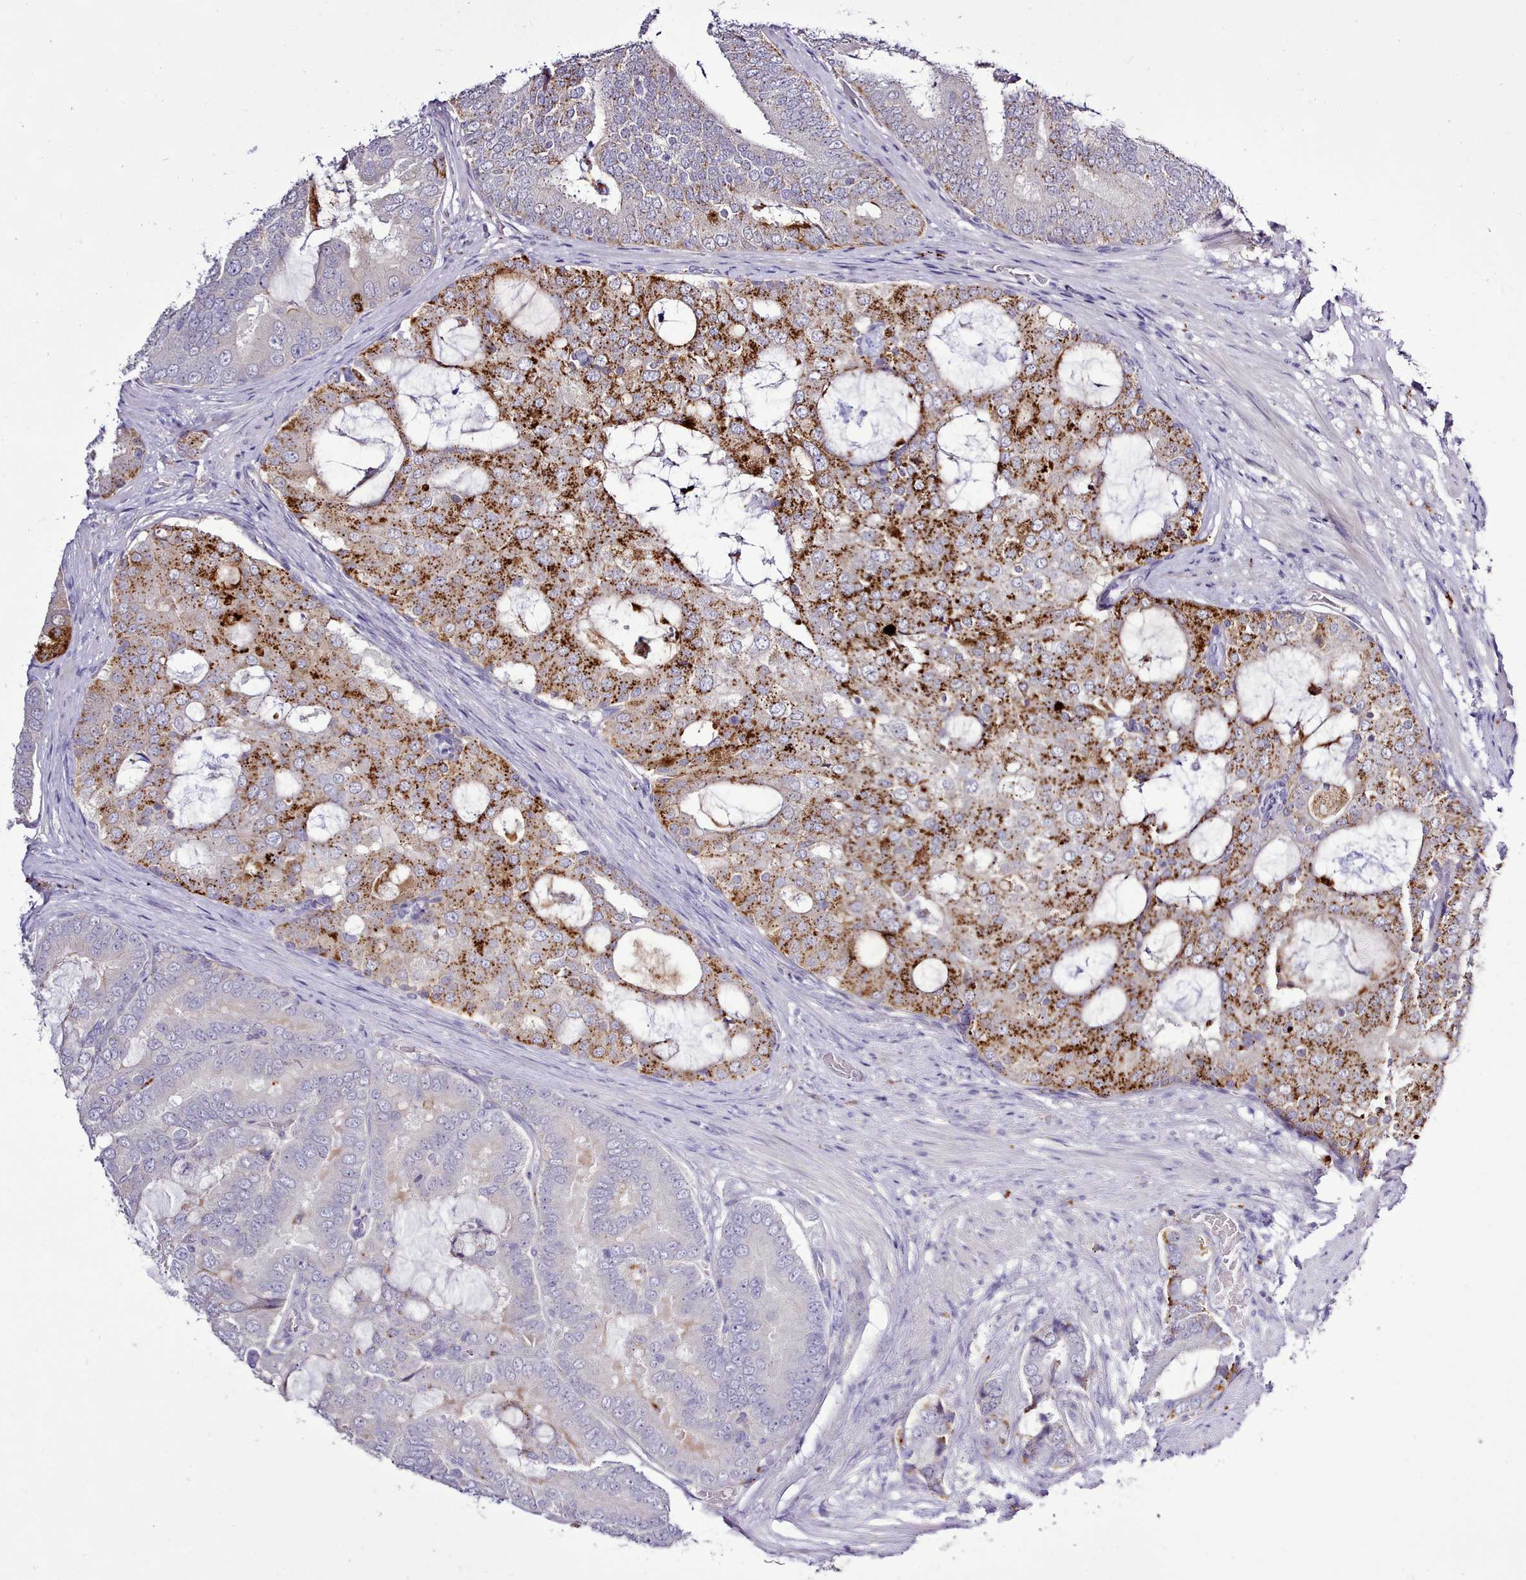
{"staining": {"intensity": "strong", "quantity": "<25%", "location": "cytoplasmic/membranous"}, "tissue": "prostate cancer", "cell_type": "Tumor cells", "image_type": "cancer", "snomed": [{"axis": "morphology", "description": "Adenocarcinoma, High grade"}, {"axis": "topography", "description": "Prostate"}], "caption": "High-magnification brightfield microscopy of high-grade adenocarcinoma (prostate) stained with DAB (3,3'-diaminobenzidine) (brown) and counterstained with hematoxylin (blue). tumor cells exhibit strong cytoplasmic/membranous positivity is seen in approximately<25% of cells.", "gene": "SRD5A1", "patient": {"sex": "male", "age": 55}}